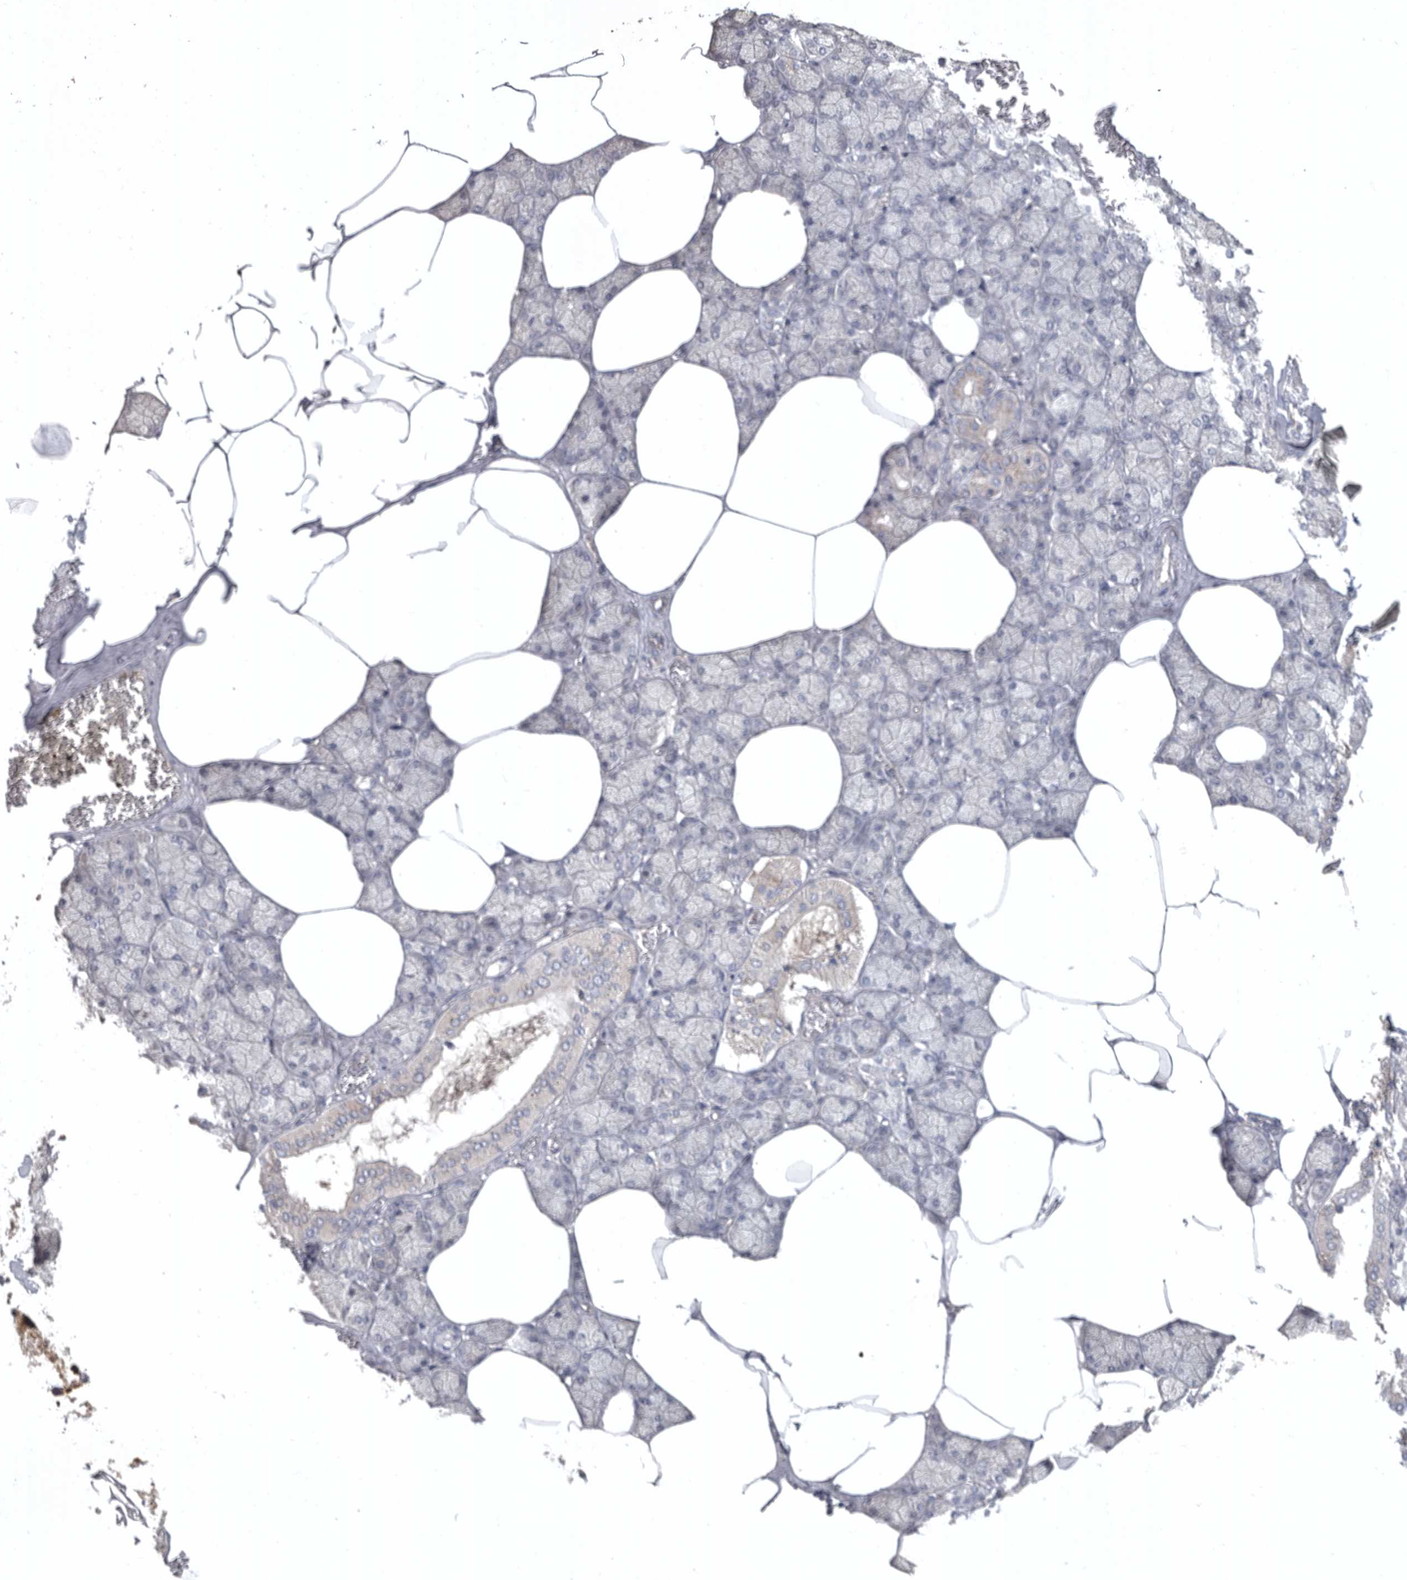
{"staining": {"intensity": "weak", "quantity": "<25%", "location": "cytoplasmic/membranous"}, "tissue": "salivary gland", "cell_type": "Glandular cells", "image_type": "normal", "snomed": [{"axis": "morphology", "description": "Normal tissue, NOS"}, {"axis": "topography", "description": "Salivary gland"}], "caption": "A high-resolution micrograph shows immunohistochemistry (IHC) staining of unremarkable salivary gland, which demonstrates no significant expression in glandular cells.", "gene": "C1orf109", "patient": {"sex": "male", "age": 62}}